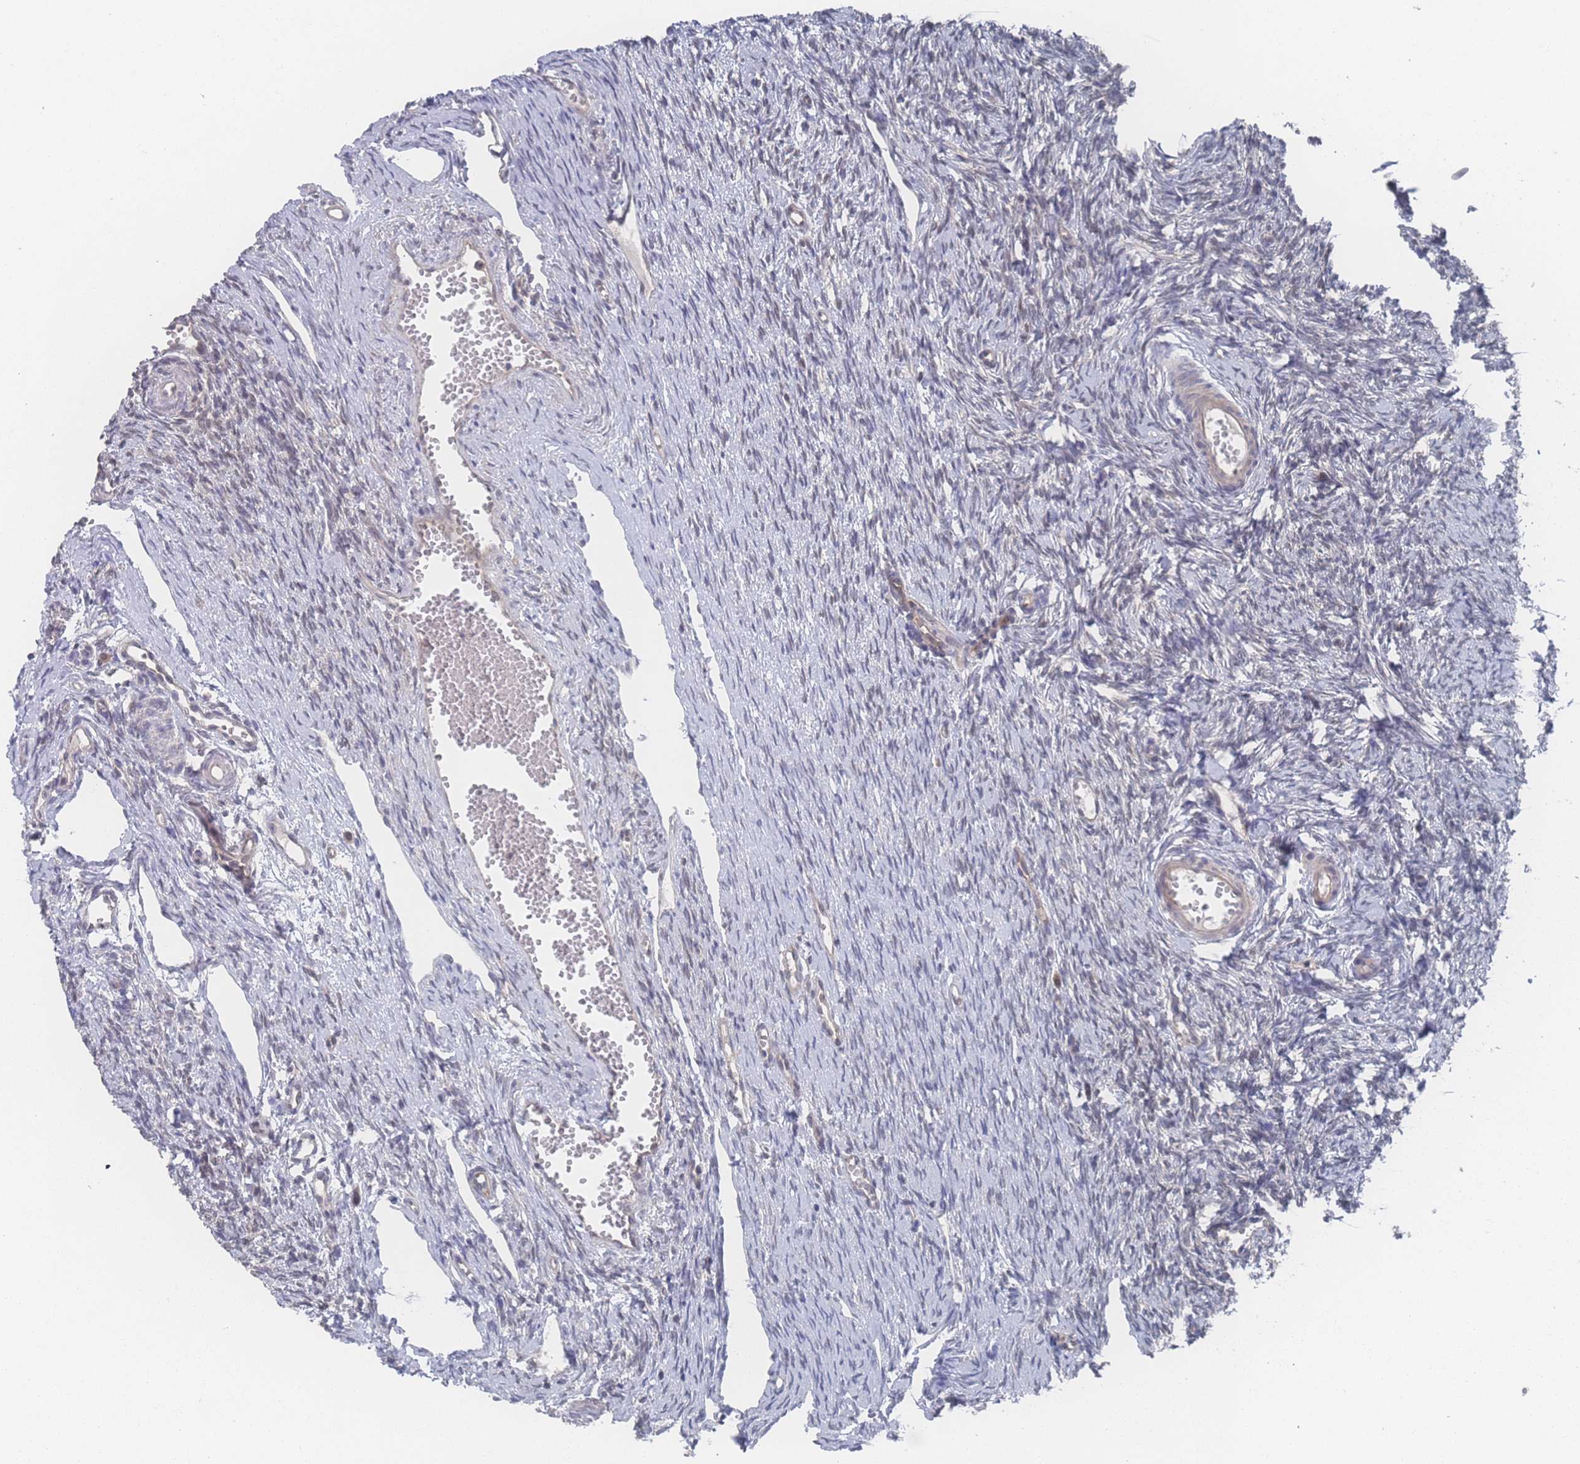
{"staining": {"intensity": "negative", "quantity": "none", "location": "none"}, "tissue": "ovary", "cell_type": "Ovarian stroma cells", "image_type": "normal", "snomed": [{"axis": "morphology", "description": "Normal tissue, NOS"}, {"axis": "topography", "description": "Ovary"}], "caption": "Photomicrograph shows no protein positivity in ovarian stroma cells of benign ovary.", "gene": "NBEAL1", "patient": {"sex": "female", "age": 51}}